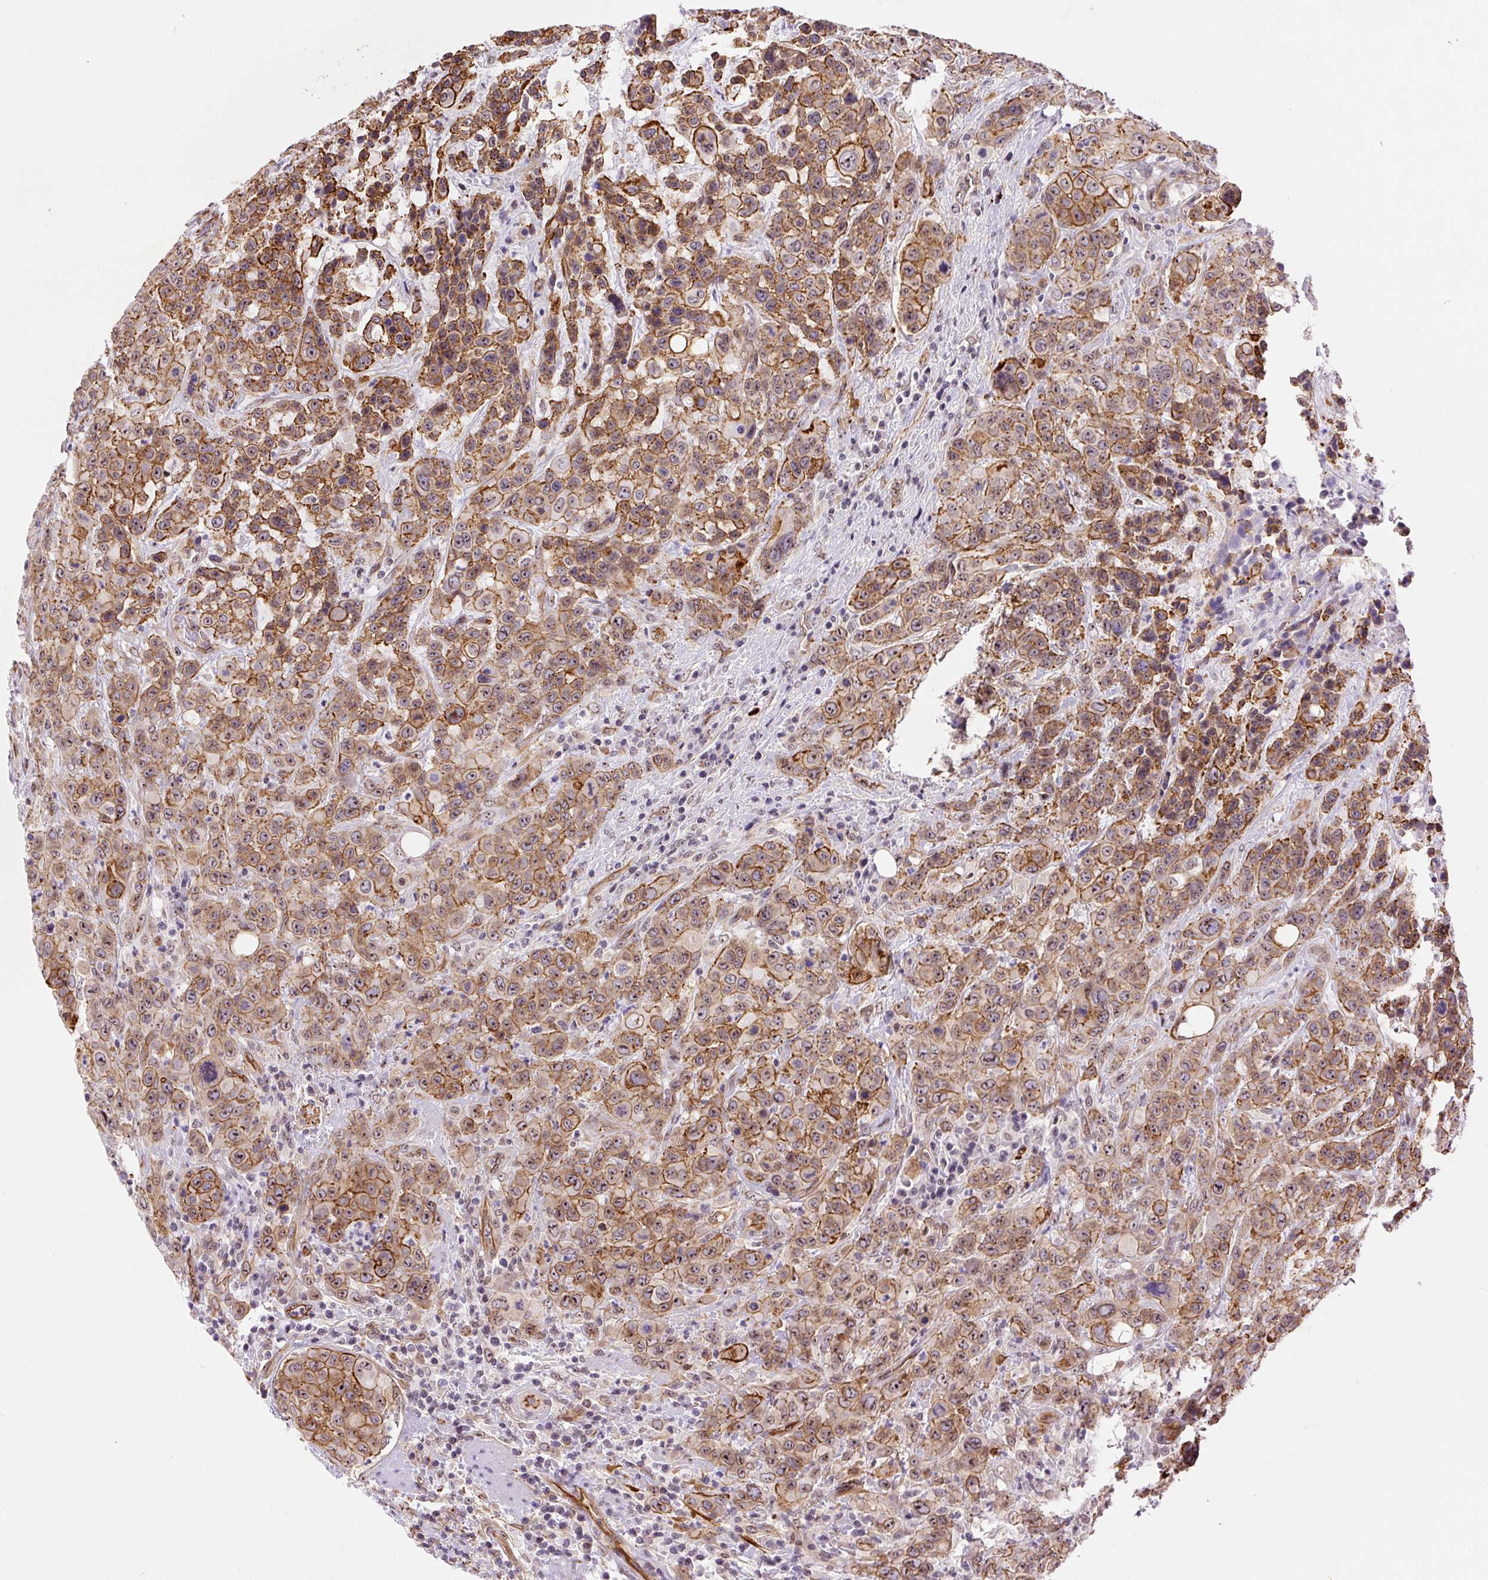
{"staining": {"intensity": "moderate", "quantity": ">75%", "location": "cytoplasmic/membranous,nuclear"}, "tissue": "colorectal cancer", "cell_type": "Tumor cells", "image_type": "cancer", "snomed": [{"axis": "morphology", "description": "Adenocarcinoma, NOS"}, {"axis": "topography", "description": "Colon"}], "caption": "A photomicrograph showing moderate cytoplasmic/membranous and nuclear positivity in about >75% of tumor cells in colorectal cancer, as visualized by brown immunohistochemical staining.", "gene": "MYO5C", "patient": {"sex": "male", "age": 62}}